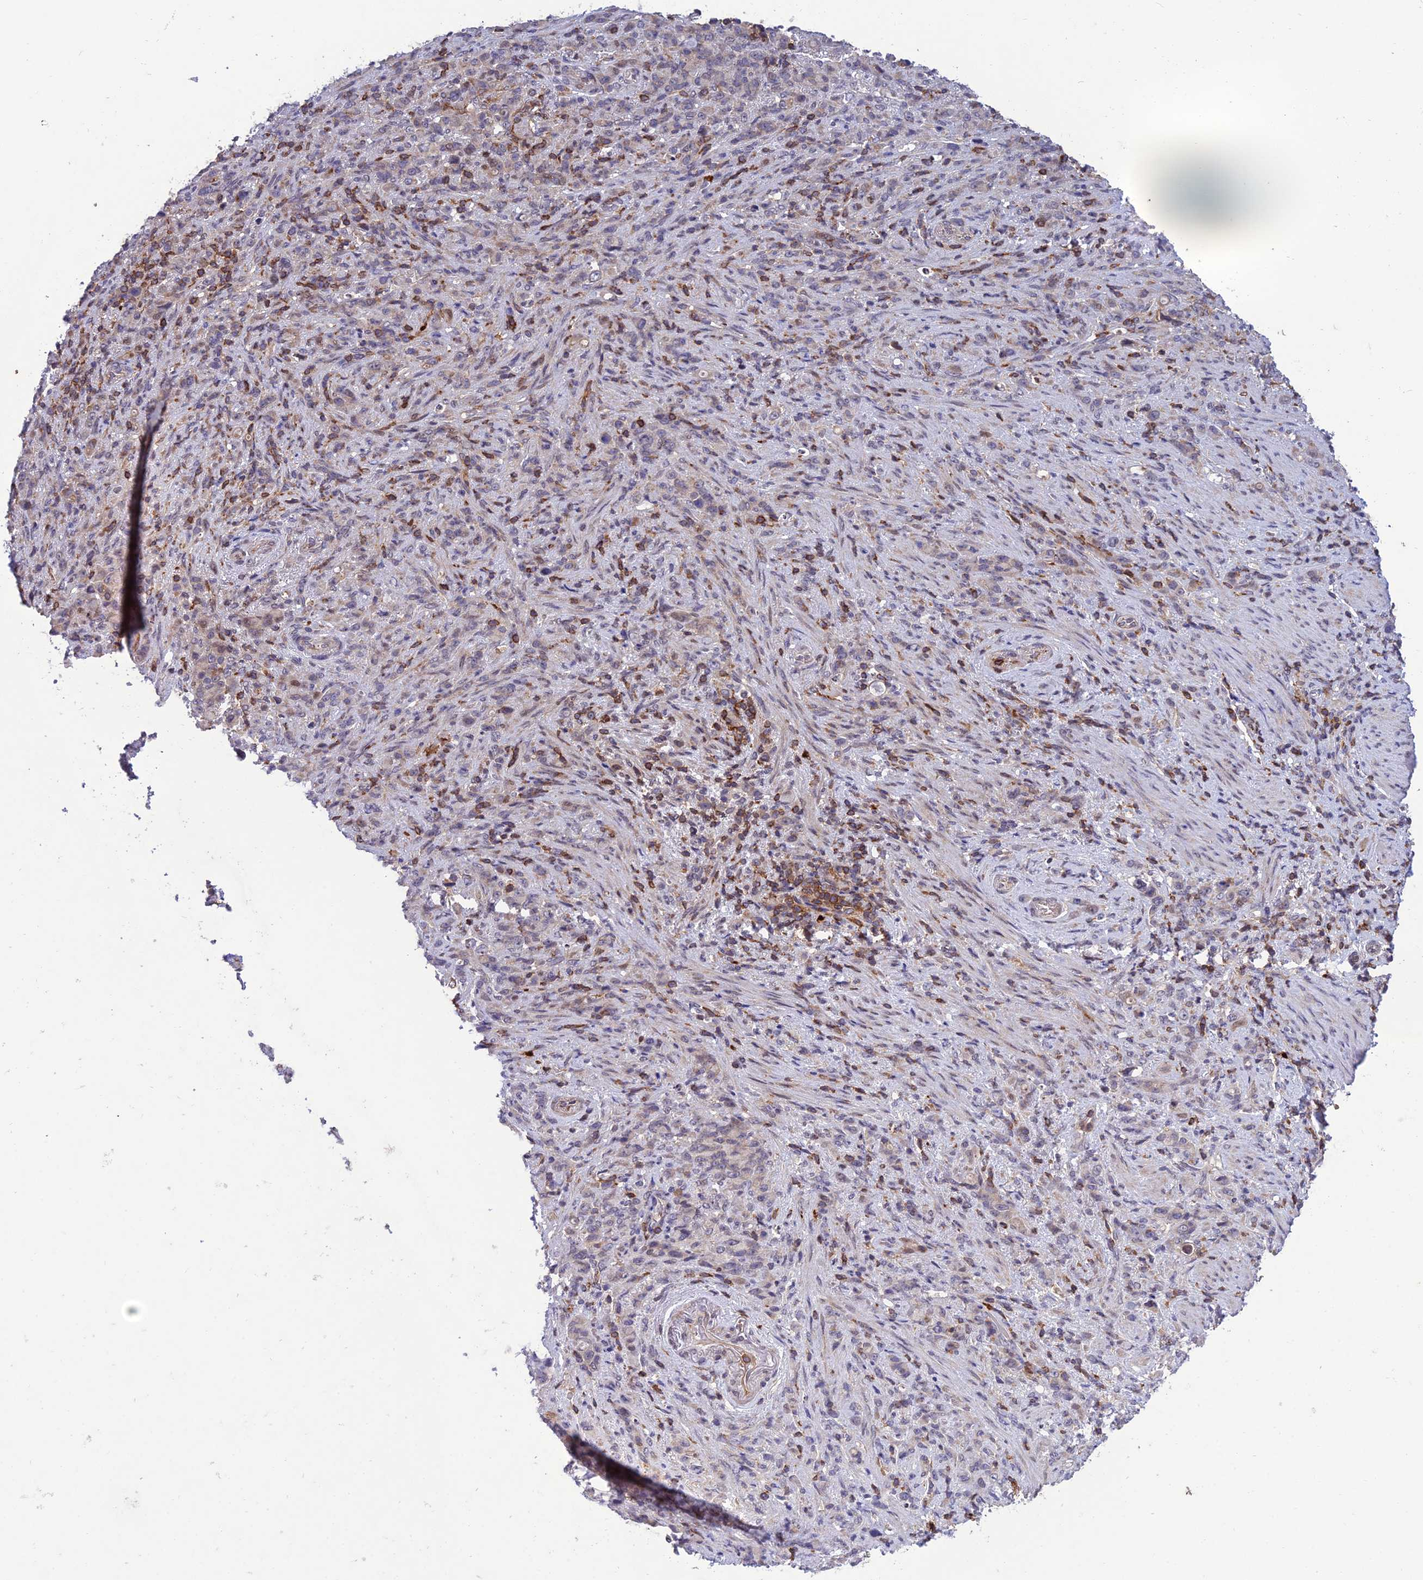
{"staining": {"intensity": "negative", "quantity": "none", "location": "none"}, "tissue": "stomach cancer", "cell_type": "Tumor cells", "image_type": "cancer", "snomed": [{"axis": "morphology", "description": "Adenocarcinoma, NOS"}, {"axis": "topography", "description": "Stomach"}], "caption": "Human stomach cancer stained for a protein using immunohistochemistry shows no staining in tumor cells.", "gene": "FAM76A", "patient": {"sex": "female", "age": 79}}